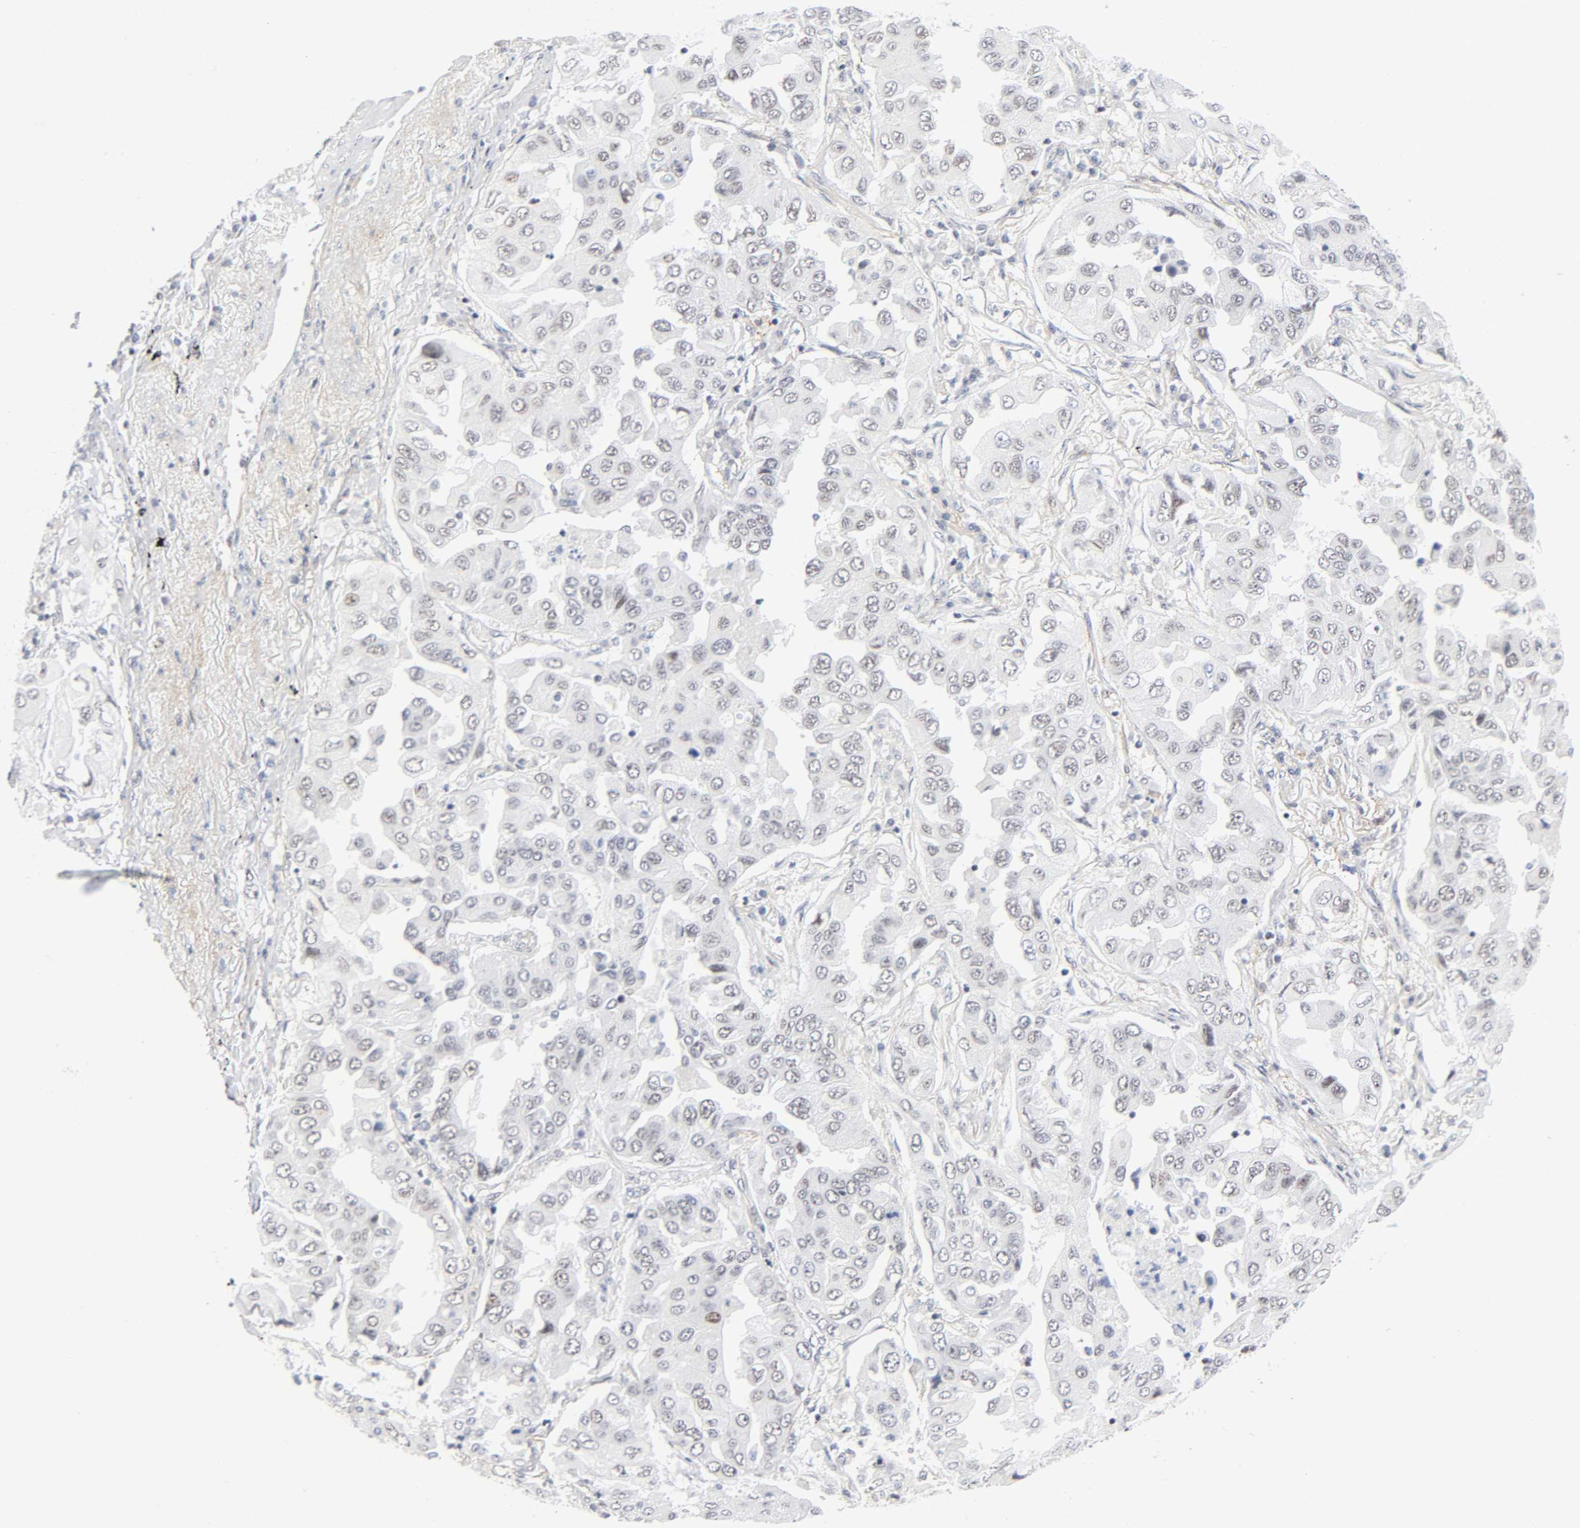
{"staining": {"intensity": "weak", "quantity": "25%-75%", "location": "nuclear"}, "tissue": "lung cancer", "cell_type": "Tumor cells", "image_type": "cancer", "snomed": [{"axis": "morphology", "description": "Adenocarcinoma, NOS"}, {"axis": "topography", "description": "Lung"}], "caption": "The image reveals a brown stain indicating the presence of a protein in the nuclear of tumor cells in lung cancer (adenocarcinoma).", "gene": "DIDO1", "patient": {"sex": "female", "age": 65}}